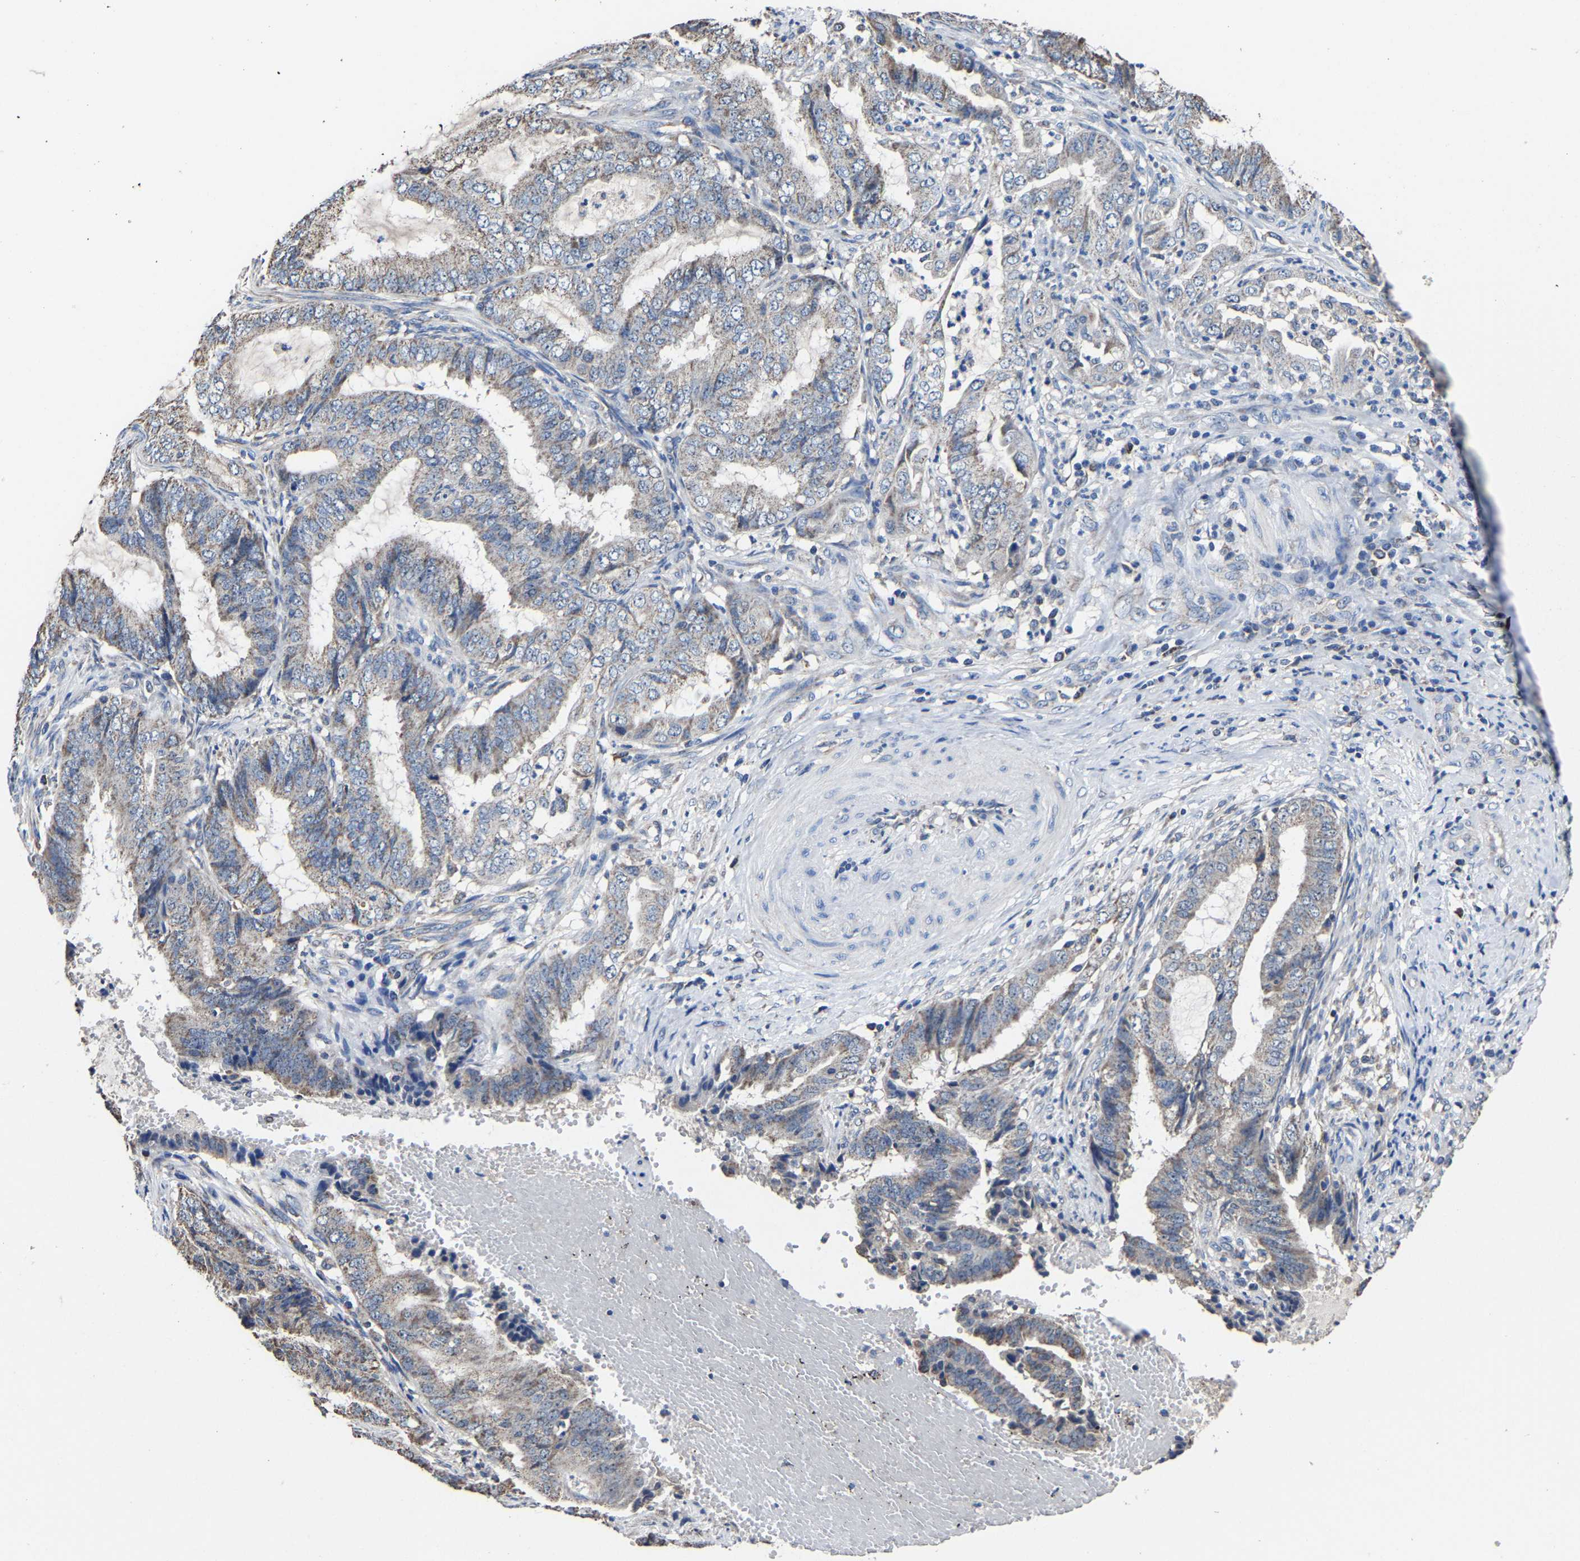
{"staining": {"intensity": "weak", "quantity": "<25%", "location": "cytoplasmic/membranous"}, "tissue": "endometrial cancer", "cell_type": "Tumor cells", "image_type": "cancer", "snomed": [{"axis": "morphology", "description": "Adenocarcinoma, NOS"}, {"axis": "topography", "description": "Endometrium"}], "caption": "This is an immunohistochemistry histopathology image of human endometrial cancer. There is no expression in tumor cells.", "gene": "ZCCHC7", "patient": {"sex": "female", "age": 51}}